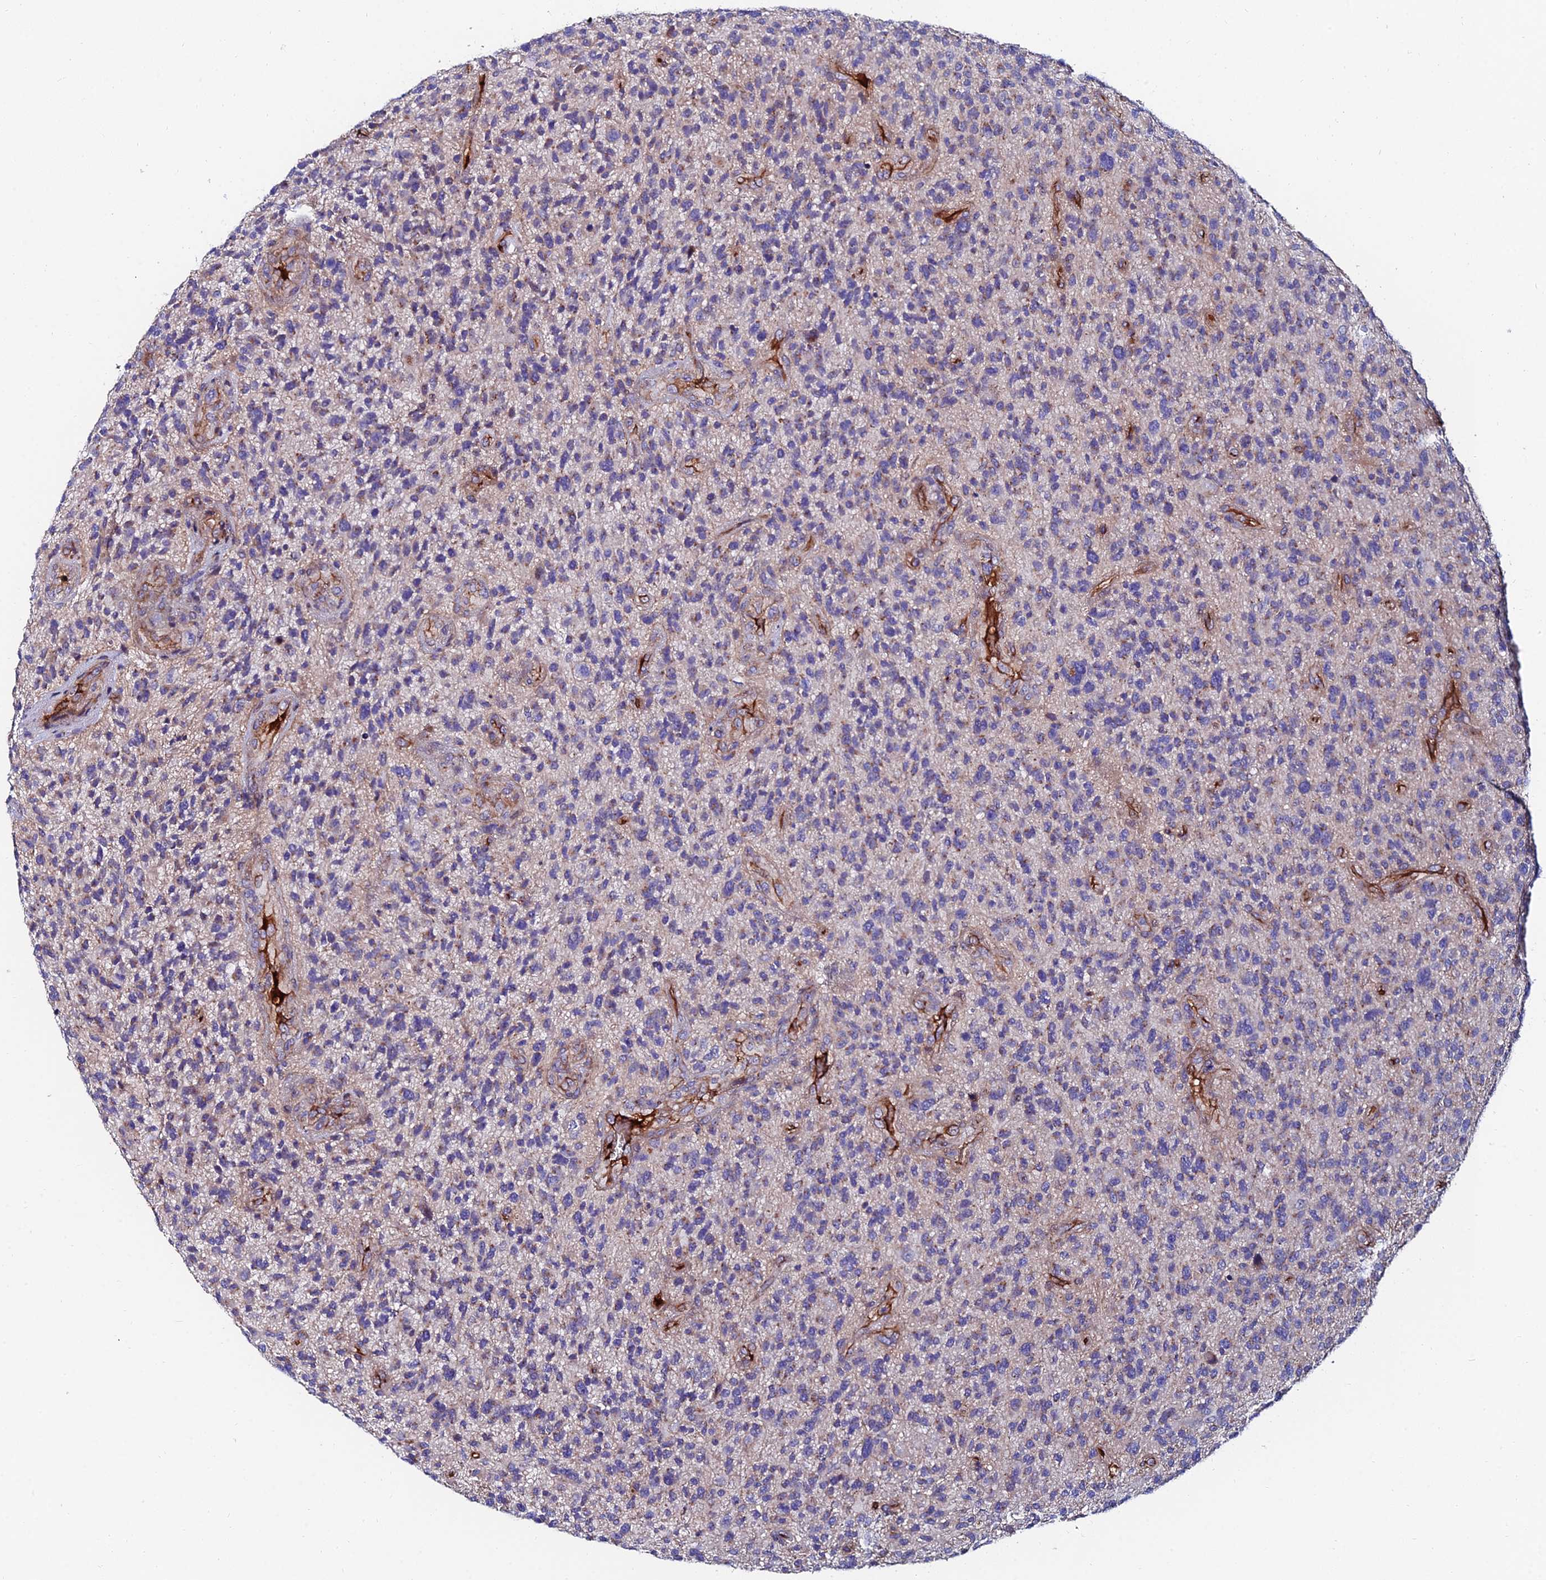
{"staining": {"intensity": "negative", "quantity": "none", "location": "none"}, "tissue": "glioma", "cell_type": "Tumor cells", "image_type": "cancer", "snomed": [{"axis": "morphology", "description": "Glioma, malignant, High grade"}, {"axis": "topography", "description": "Brain"}], "caption": "High magnification brightfield microscopy of malignant glioma (high-grade) stained with DAB (3,3'-diaminobenzidine) (brown) and counterstained with hematoxylin (blue): tumor cells show no significant staining.", "gene": "ADGRF3", "patient": {"sex": "male", "age": 47}}